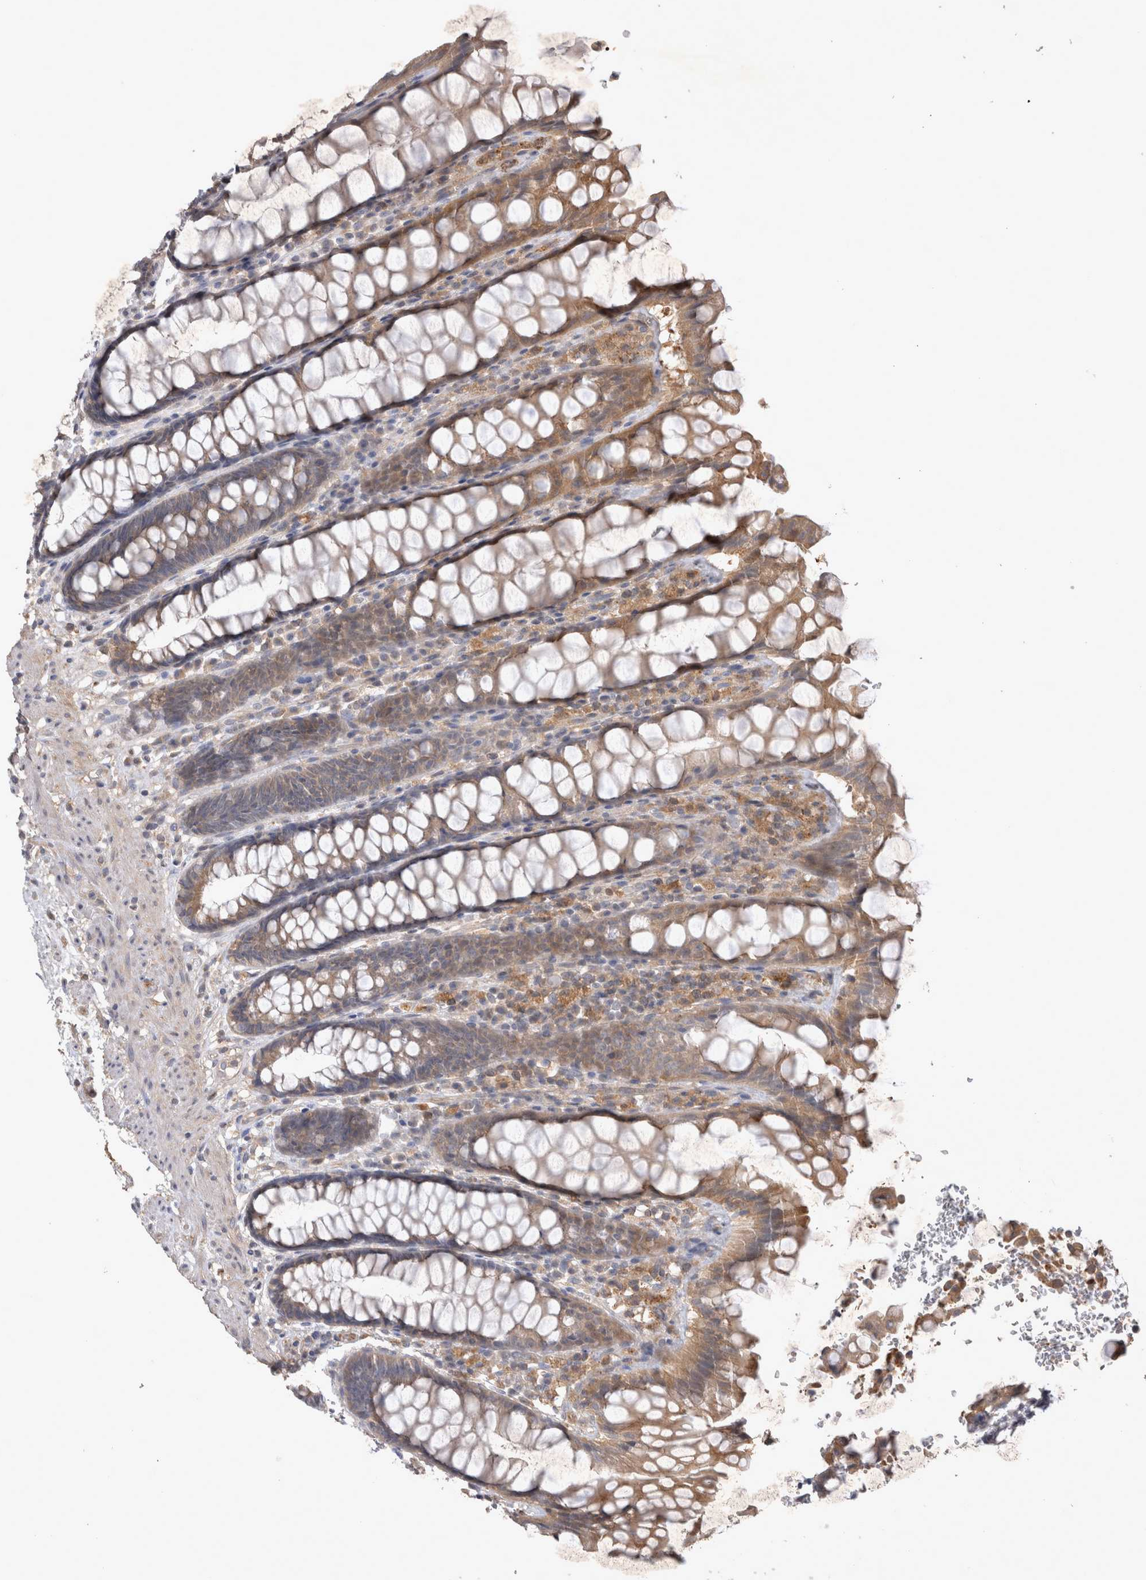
{"staining": {"intensity": "moderate", "quantity": "25%-75%", "location": "cytoplasmic/membranous"}, "tissue": "rectum", "cell_type": "Glandular cells", "image_type": "normal", "snomed": [{"axis": "morphology", "description": "Normal tissue, NOS"}, {"axis": "topography", "description": "Rectum"}], "caption": "DAB (3,3'-diaminobenzidine) immunohistochemical staining of benign human rectum exhibits moderate cytoplasmic/membranous protein positivity in approximately 25%-75% of glandular cells. Nuclei are stained in blue.", "gene": "SRD5A3", "patient": {"sex": "male", "age": 64}}